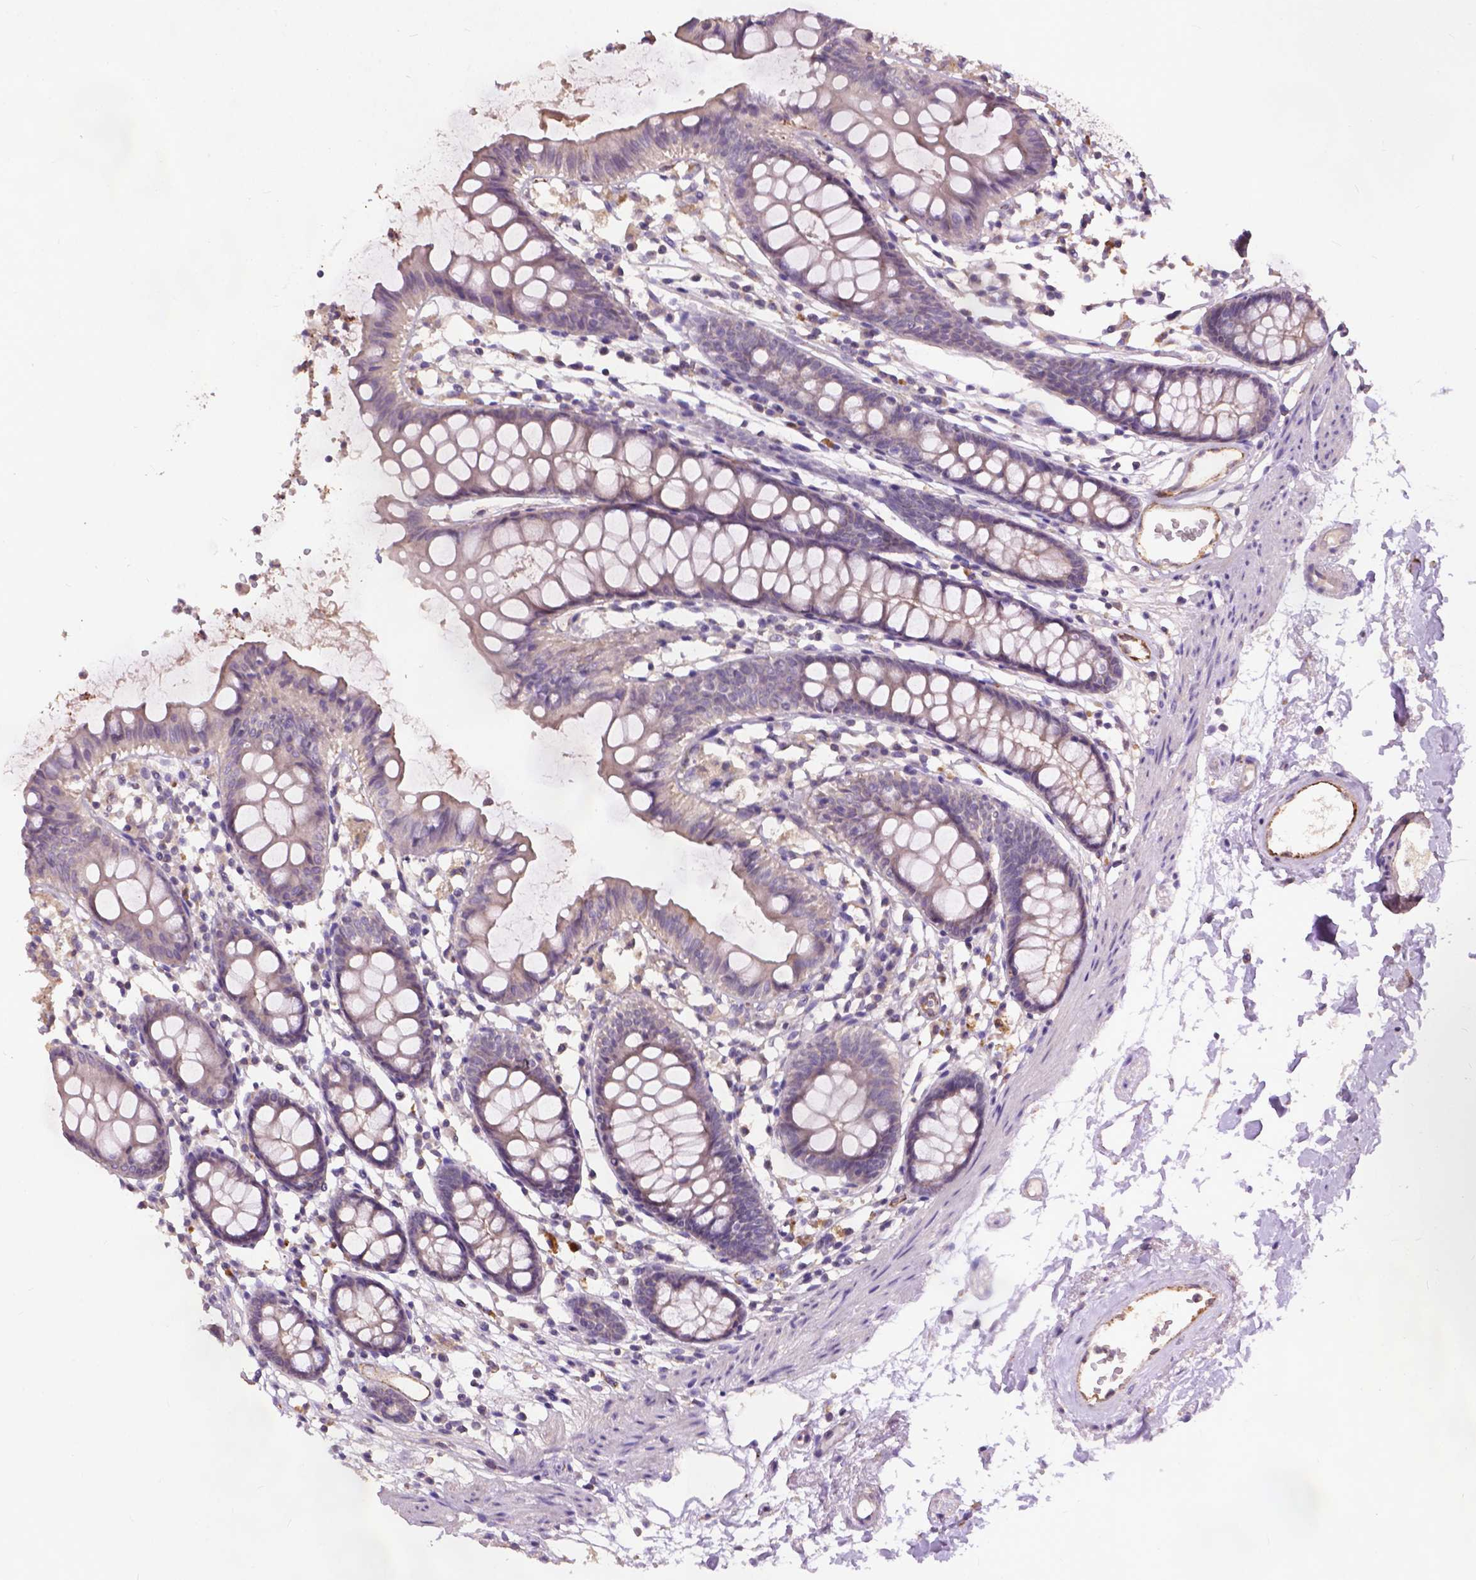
{"staining": {"intensity": "moderate", "quantity": "25%-75%", "location": "cytoplasmic/membranous"}, "tissue": "colon", "cell_type": "Endothelial cells", "image_type": "normal", "snomed": [{"axis": "morphology", "description": "Normal tissue, NOS"}, {"axis": "topography", "description": "Colon"}], "caption": "Protein expression by immunohistochemistry (IHC) demonstrates moderate cytoplasmic/membranous positivity in approximately 25%-75% of endothelial cells in unremarkable colon.", "gene": "ZNF337", "patient": {"sex": "female", "age": 84}}